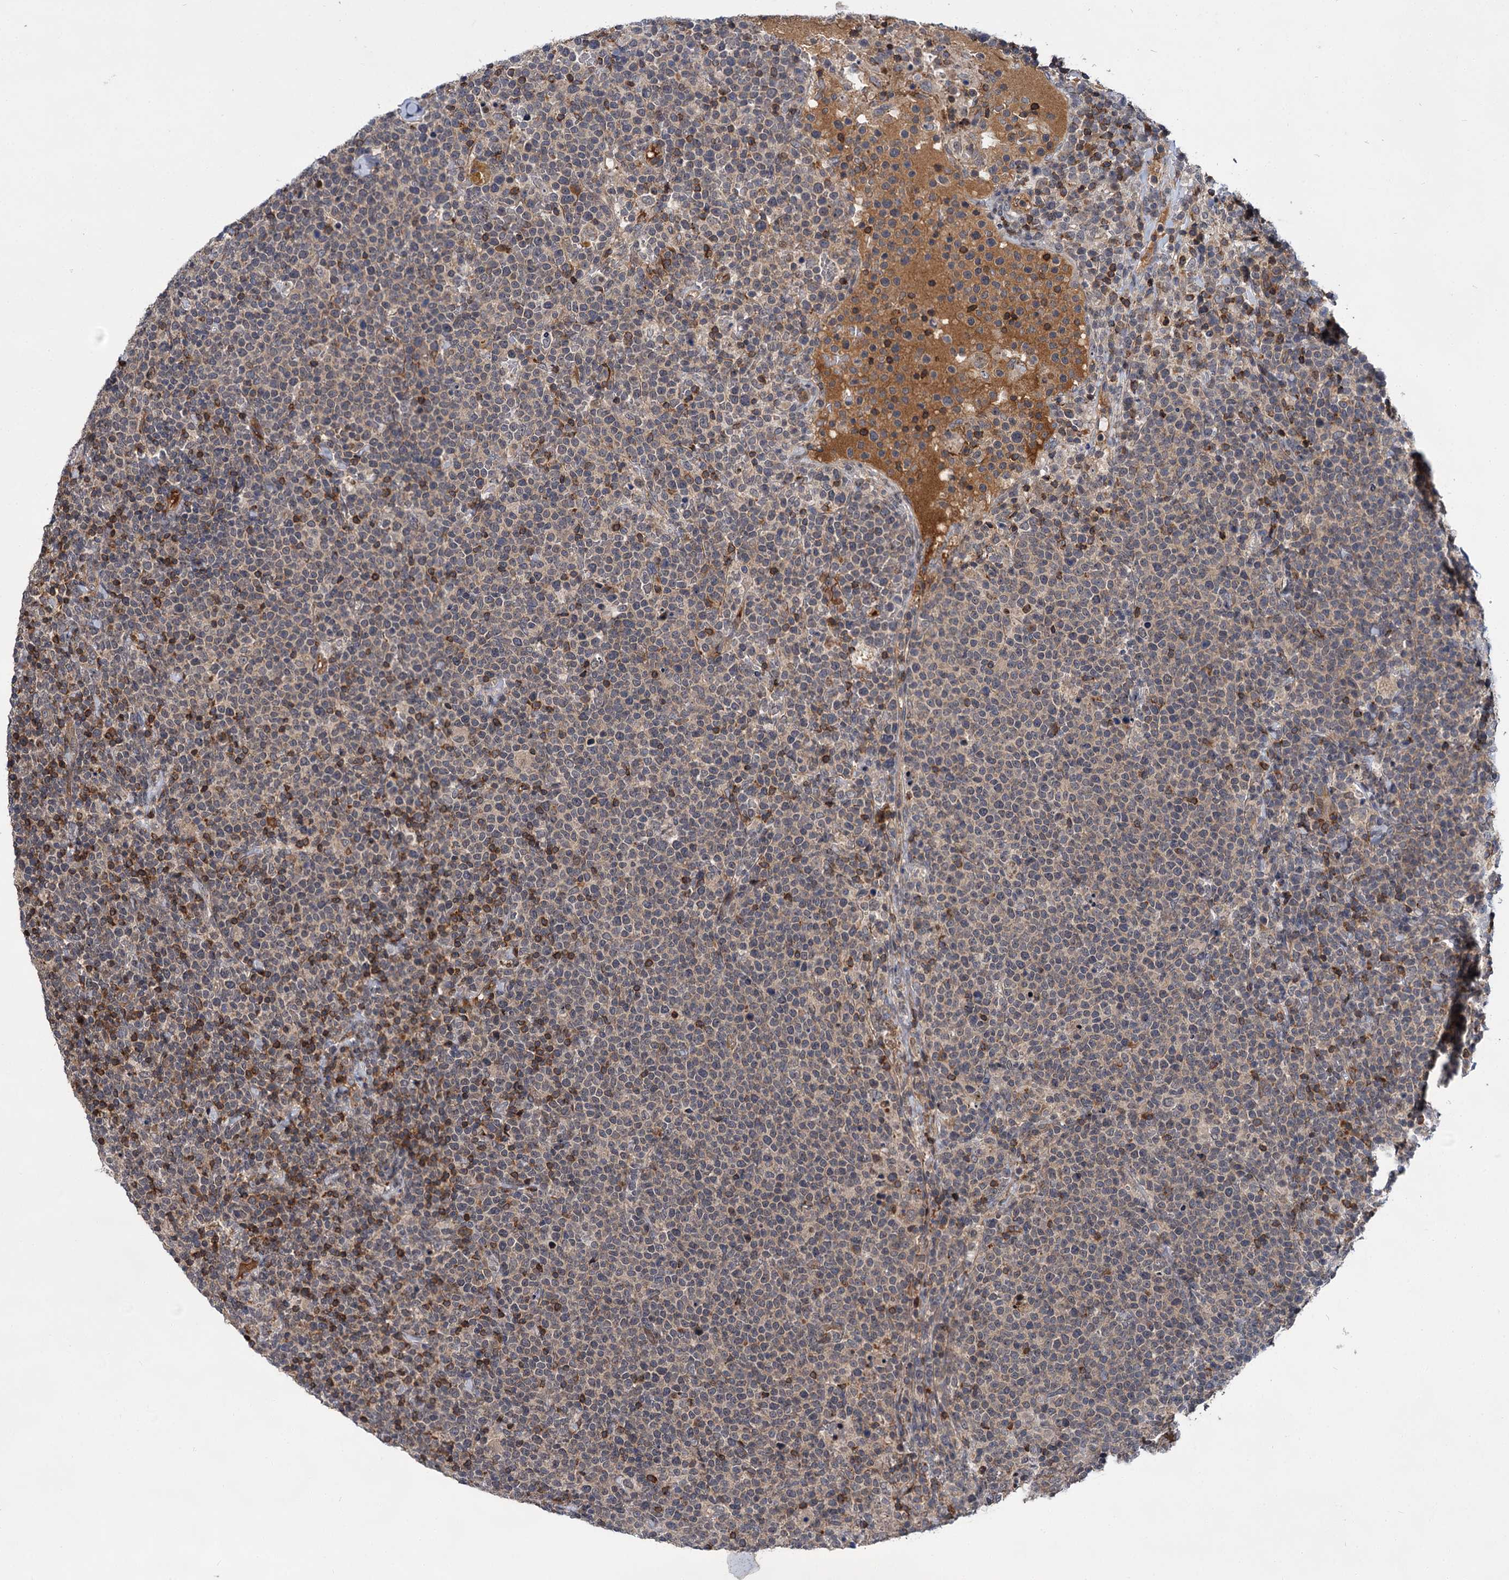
{"staining": {"intensity": "moderate", "quantity": "<25%", "location": "cytoplasmic/membranous"}, "tissue": "lymphoma", "cell_type": "Tumor cells", "image_type": "cancer", "snomed": [{"axis": "morphology", "description": "Malignant lymphoma, non-Hodgkin's type, High grade"}, {"axis": "topography", "description": "Lymph node"}], "caption": "About <25% of tumor cells in human lymphoma show moderate cytoplasmic/membranous protein positivity as visualized by brown immunohistochemical staining.", "gene": "ABLIM1", "patient": {"sex": "male", "age": 61}}